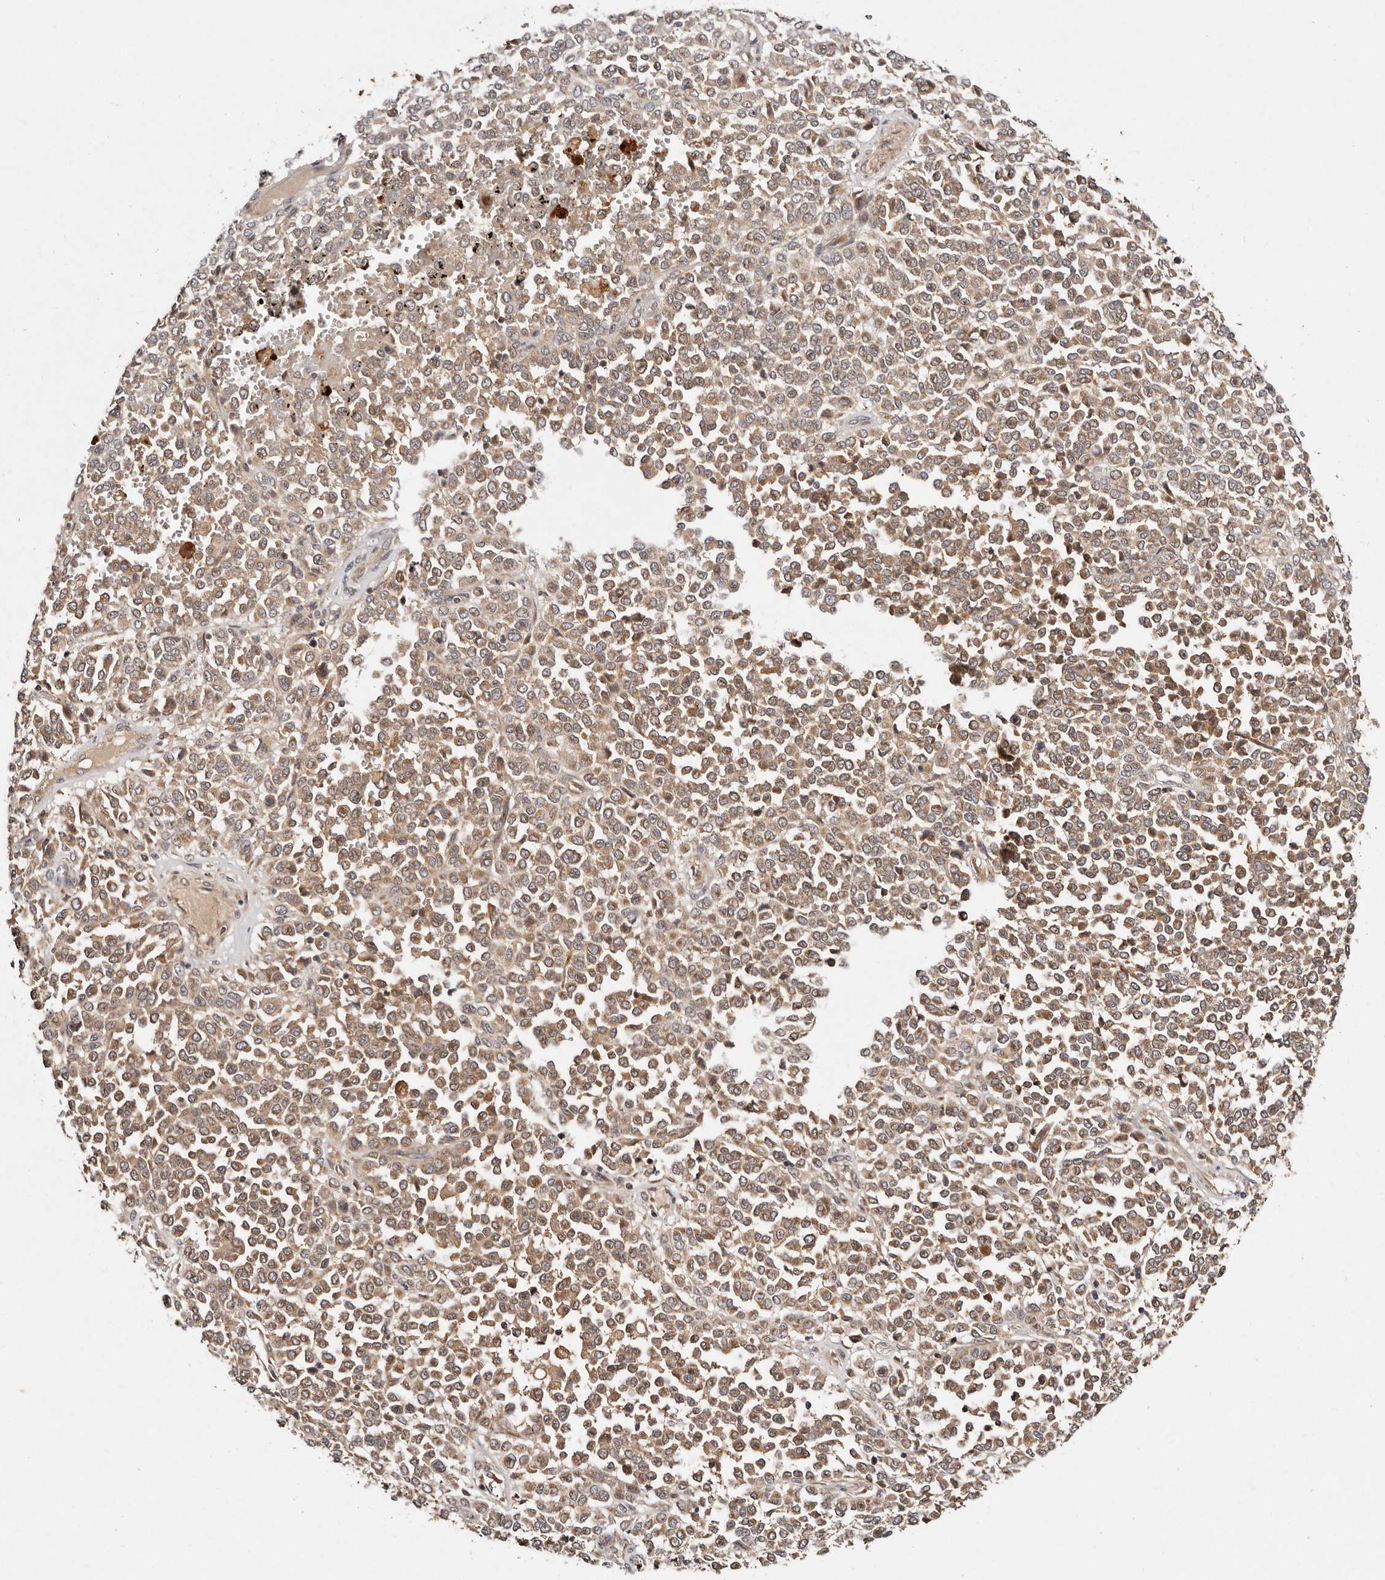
{"staining": {"intensity": "moderate", "quantity": ">75%", "location": "cytoplasmic/membranous"}, "tissue": "melanoma", "cell_type": "Tumor cells", "image_type": "cancer", "snomed": [{"axis": "morphology", "description": "Malignant melanoma, Metastatic site"}, {"axis": "topography", "description": "Pancreas"}], "caption": "Tumor cells reveal medium levels of moderate cytoplasmic/membranous staining in approximately >75% of cells in human malignant melanoma (metastatic site).", "gene": "DENND11", "patient": {"sex": "female", "age": 30}}